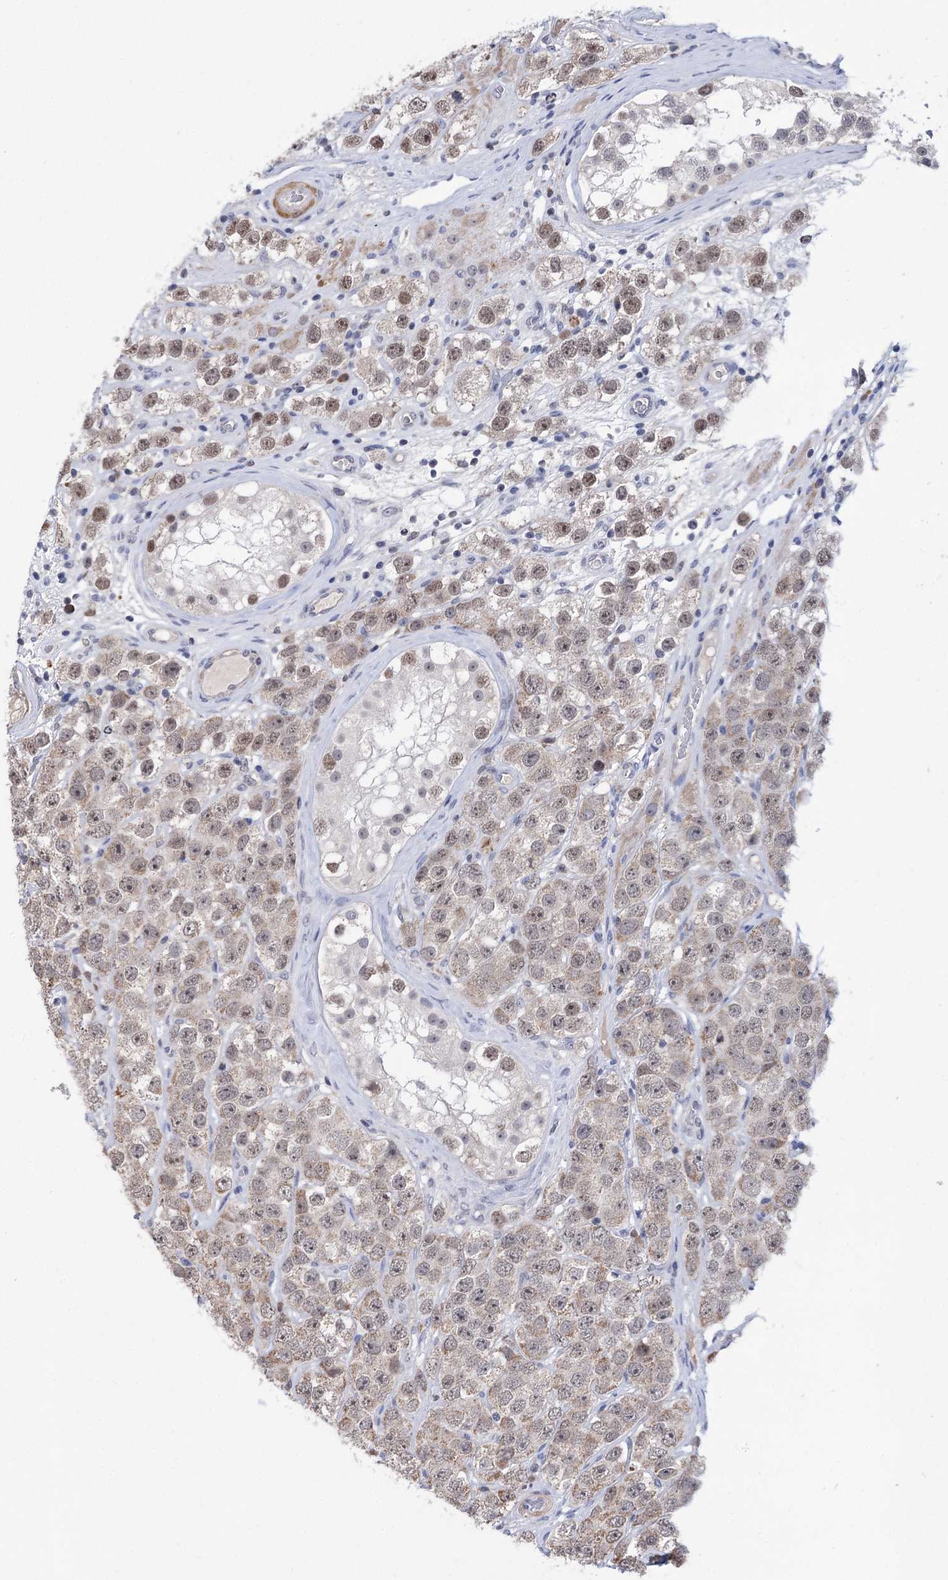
{"staining": {"intensity": "weak", "quantity": "<25%", "location": "cytoplasmic/membranous,nuclear"}, "tissue": "testis cancer", "cell_type": "Tumor cells", "image_type": "cancer", "snomed": [{"axis": "morphology", "description": "Seminoma, NOS"}, {"axis": "topography", "description": "Testis"}], "caption": "Tumor cells are negative for protein expression in human testis cancer. (DAB (3,3'-diaminobenzidine) IHC, high magnification).", "gene": "PPRC1", "patient": {"sex": "male", "age": 28}}